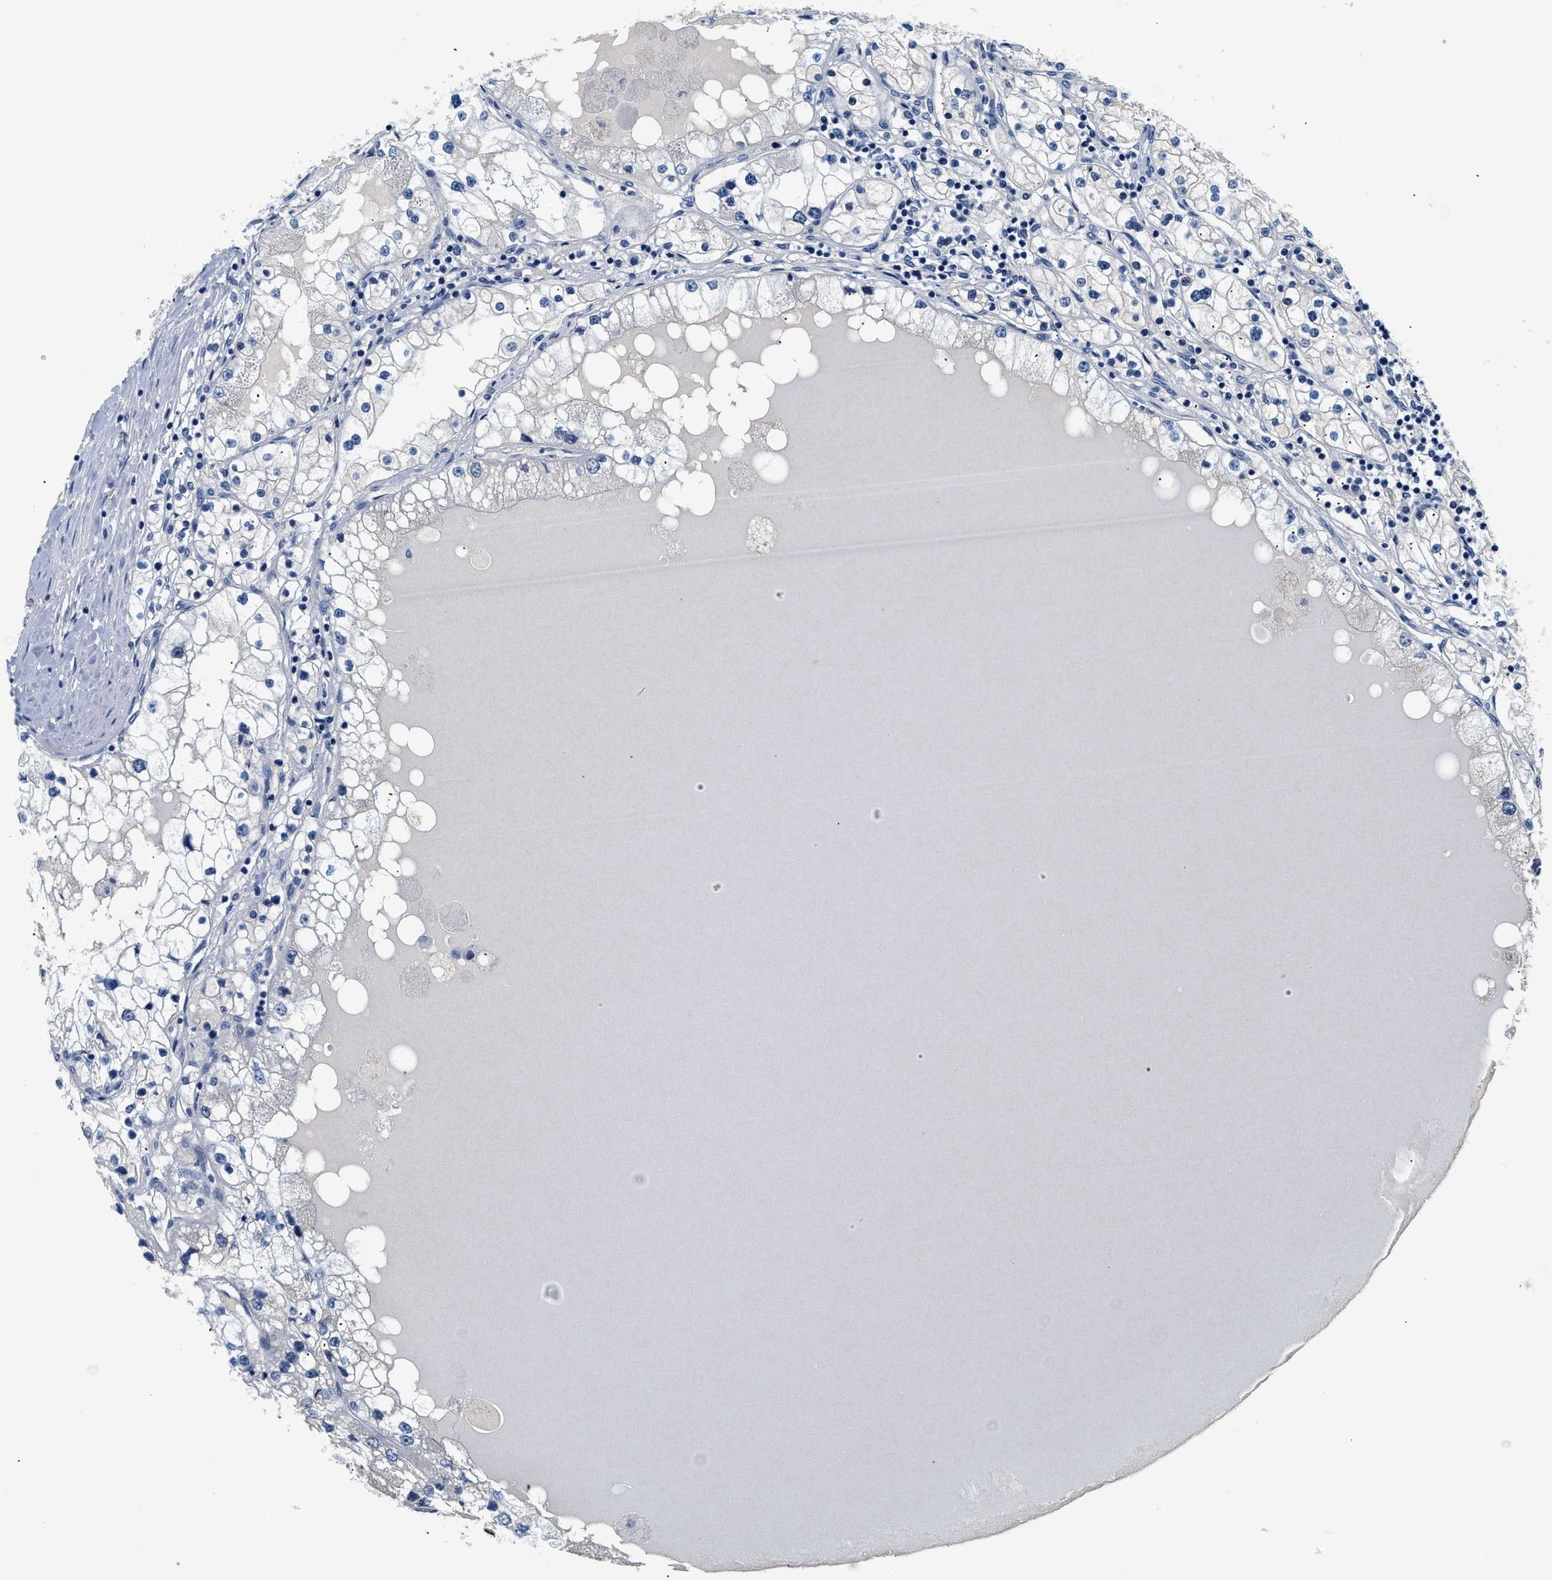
{"staining": {"intensity": "negative", "quantity": "none", "location": "none"}, "tissue": "renal cancer", "cell_type": "Tumor cells", "image_type": "cancer", "snomed": [{"axis": "morphology", "description": "Adenocarcinoma, NOS"}, {"axis": "topography", "description": "Kidney"}], "caption": "Histopathology image shows no significant protein positivity in tumor cells of renal adenocarcinoma.", "gene": "PCK2", "patient": {"sex": "male", "age": 68}}